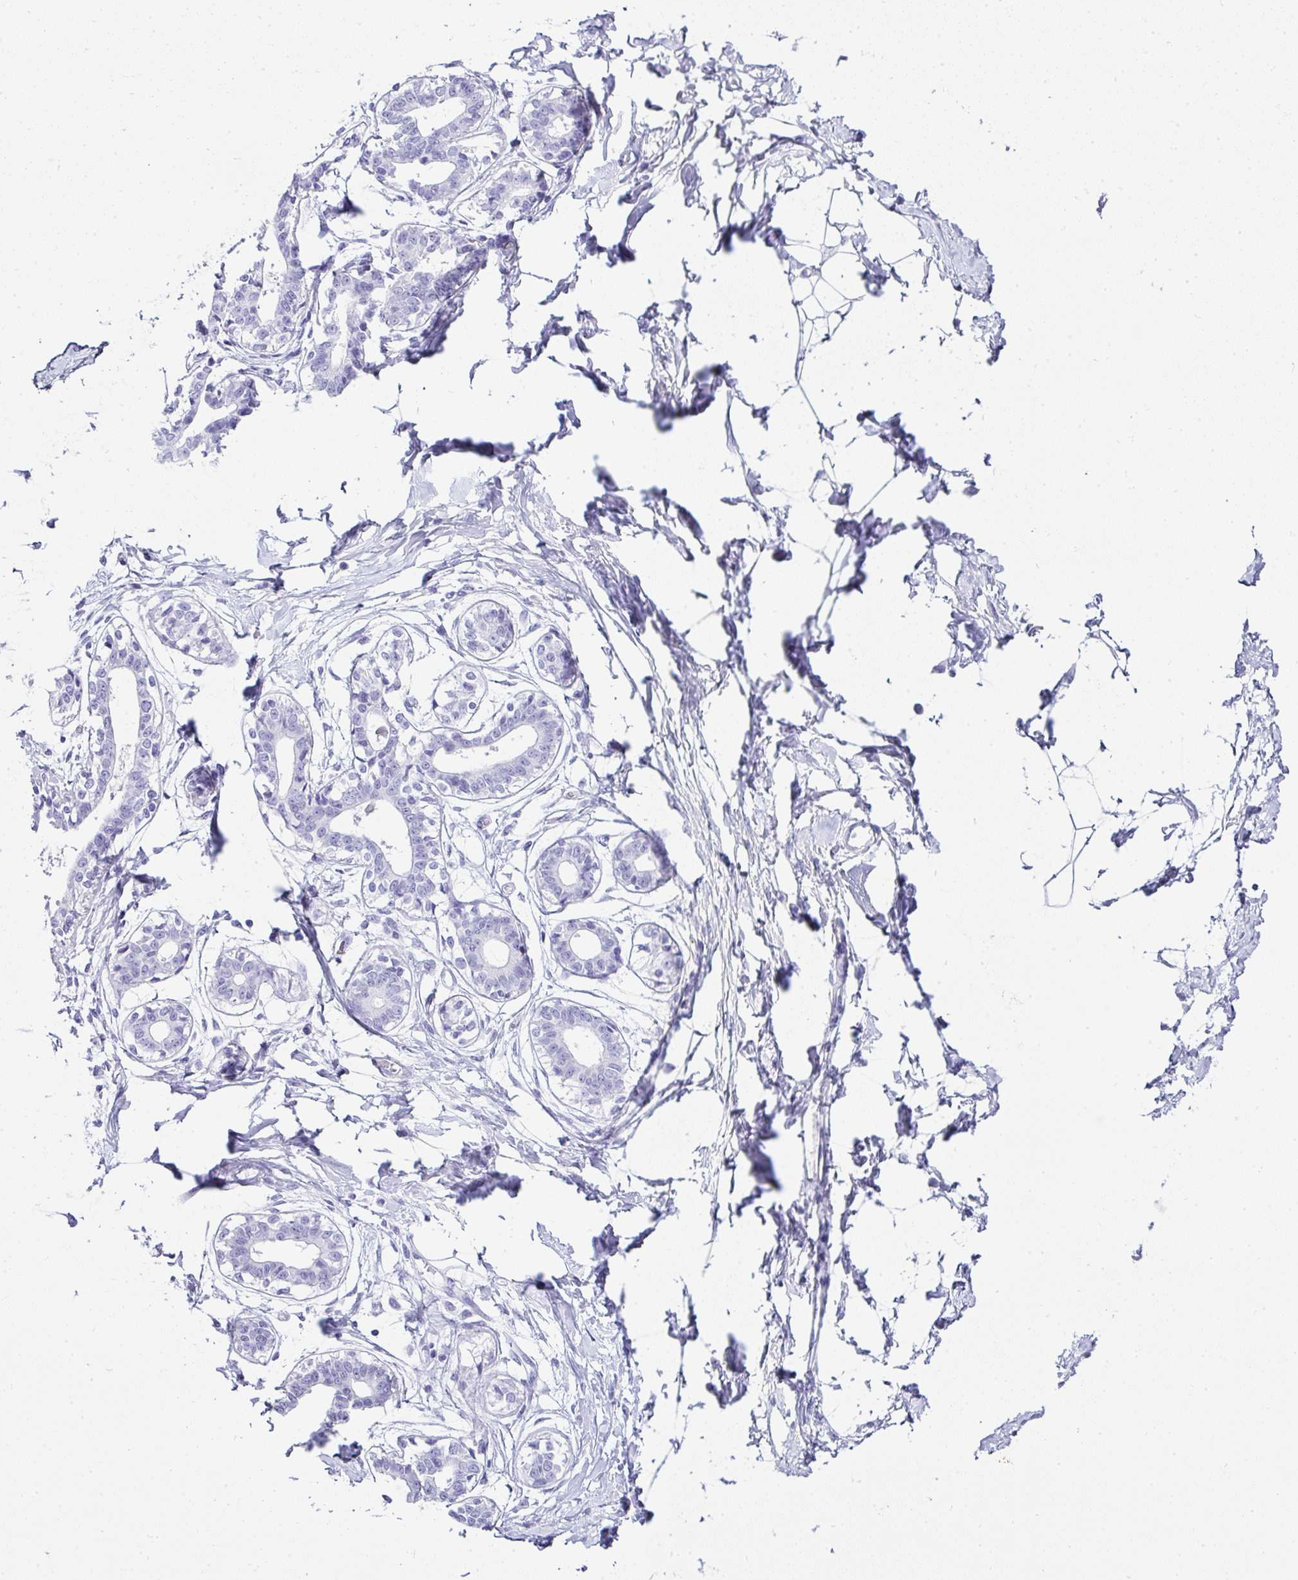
{"staining": {"intensity": "negative", "quantity": "none", "location": "none"}, "tissue": "breast", "cell_type": "Adipocytes", "image_type": "normal", "snomed": [{"axis": "morphology", "description": "Normal tissue, NOS"}, {"axis": "topography", "description": "Breast"}], "caption": "Immunohistochemistry (IHC) micrograph of normal breast stained for a protein (brown), which exhibits no staining in adipocytes. (Stains: DAB immunohistochemistry (IHC) with hematoxylin counter stain, Microscopy: brightfield microscopy at high magnification).", "gene": "SERPINB3", "patient": {"sex": "female", "age": 45}}